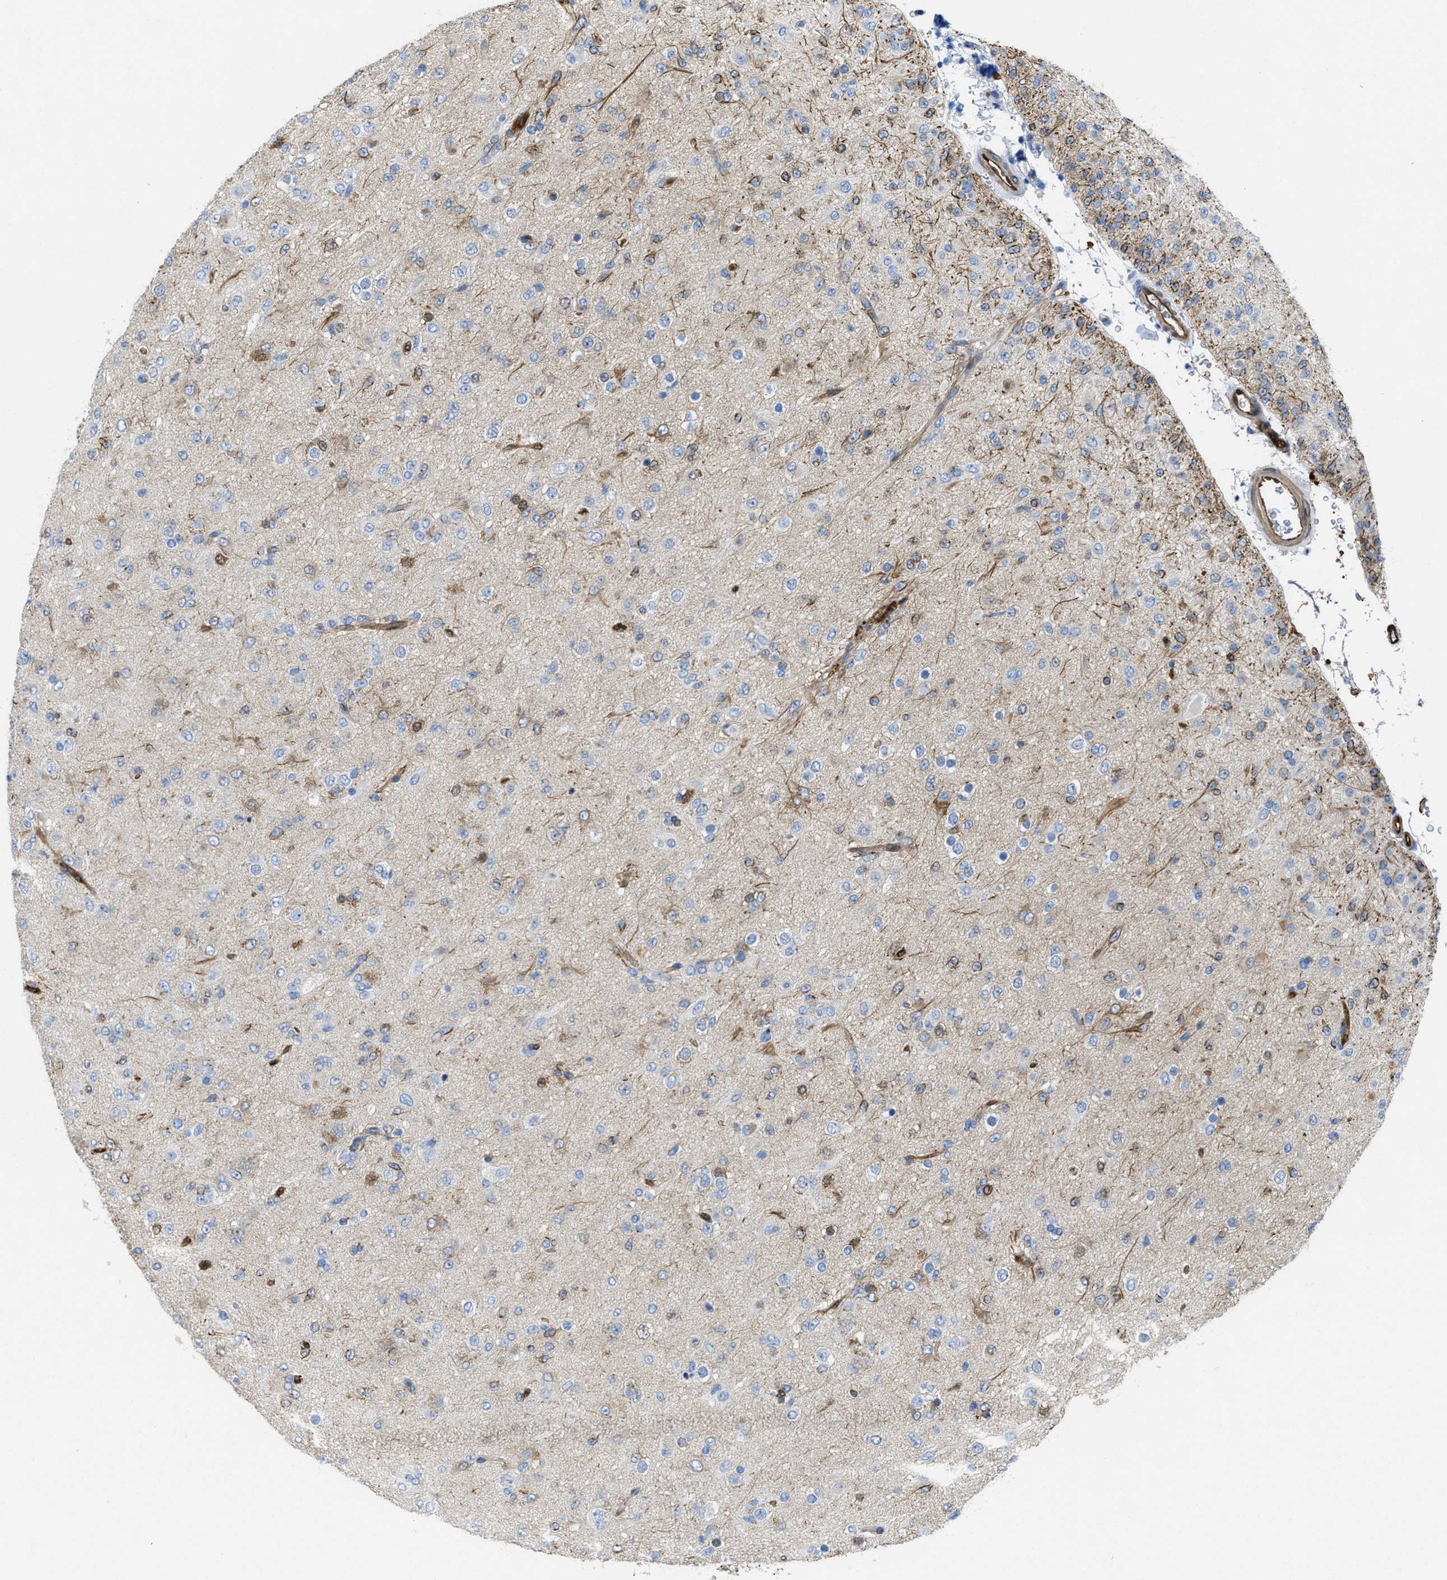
{"staining": {"intensity": "negative", "quantity": "none", "location": "none"}, "tissue": "glioma", "cell_type": "Tumor cells", "image_type": "cancer", "snomed": [{"axis": "morphology", "description": "Glioma, malignant, Low grade"}, {"axis": "topography", "description": "Brain"}], "caption": "Tumor cells are negative for brown protein staining in glioma. (Brightfield microscopy of DAB IHC at high magnification).", "gene": "ASS1", "patient": {"sex": "male", "age": 65}}